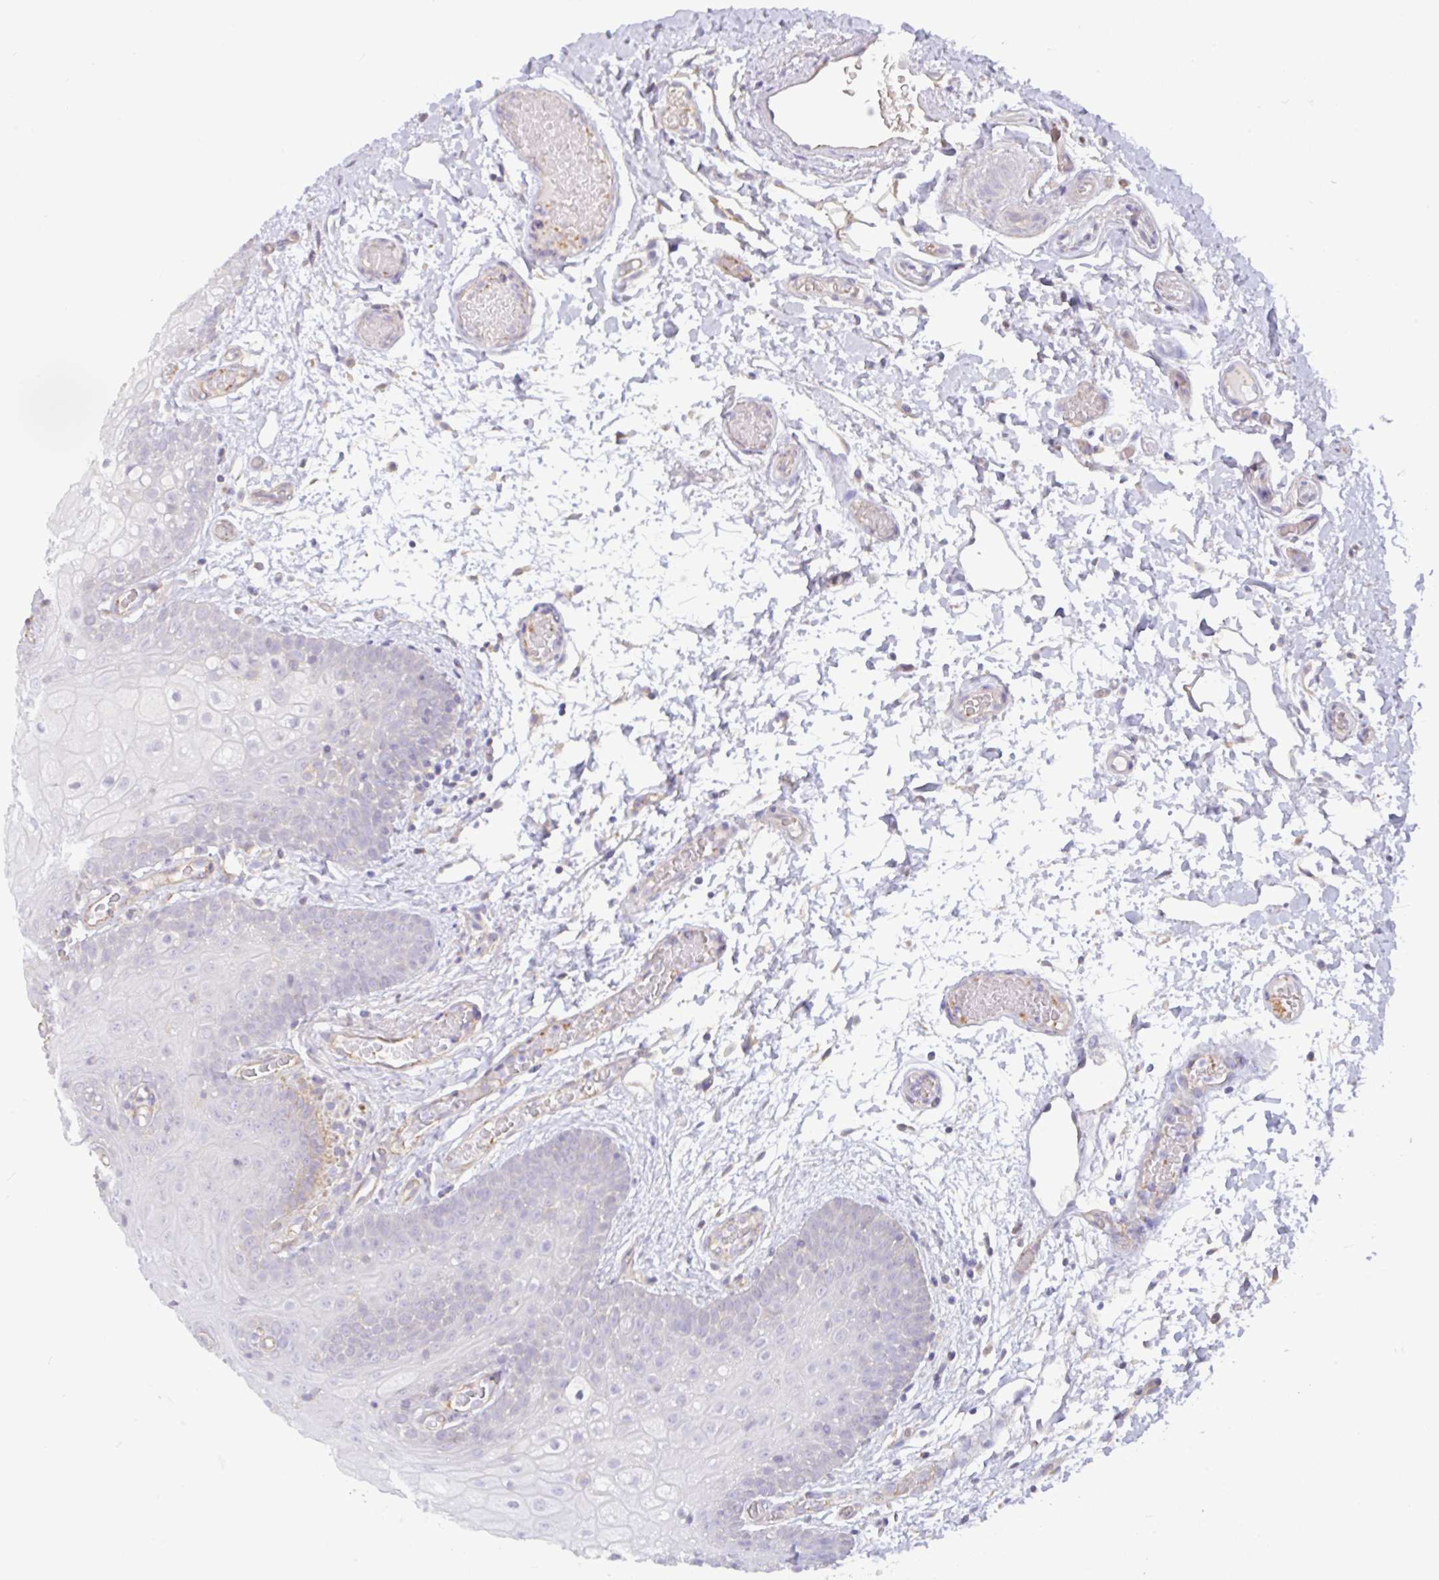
{"staining": {"intensity": "negative", "quantity": "none", "location": "none"}, "tissue": "oral mucosa", "cell_type": "Squamous epithelial cells", "image_type": "normal", "snomed": [{"axis": "morphology", "description": "Normal tissue, NOS"}, {"axis": "morphology", "description": "Squamous cell carcinoma, NOS"}, {"axis": "topography", "description": "Oral tissue"}, {"axis": "topography", "description": "Tounge, NOS"}, {"axis": "topography", "description": "Head-Neck"}], "caption": "Human oral mucosa stained for a protein using IHC reveals no staining in squamous epithelial cells.", "gene": "PLCD4", "patient": {"sex": "male", "age": 76}}